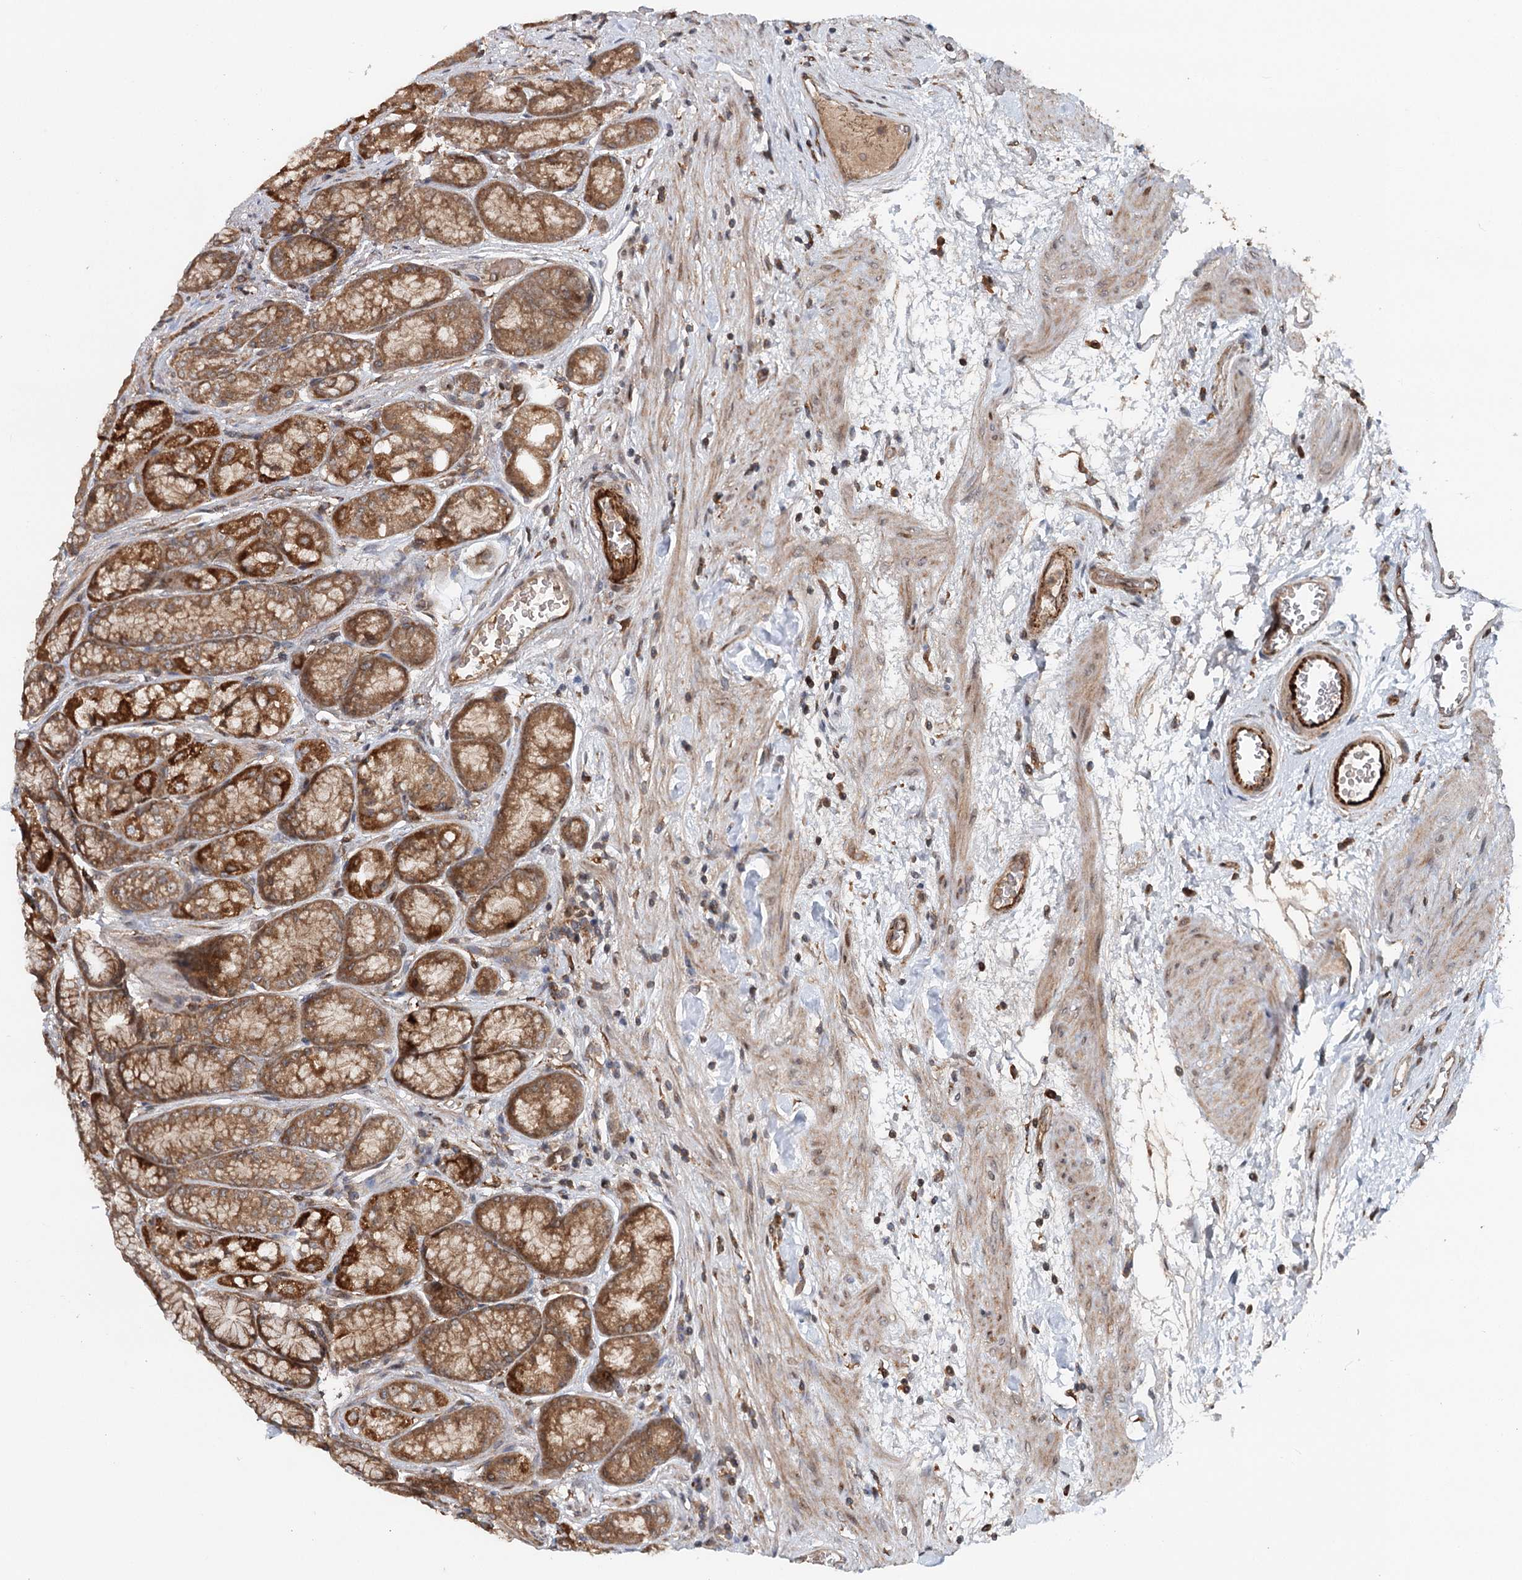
{"staining": {"intensity": "moderate", "quantity": ">75%", "location": "cytoplasmic/membranous"}, "tissue": "stomach", "cell_type": "Glandular cells", "image_type": "normal", "snomed": [{"axis": "morphology", "description": "Normal tissue, NOS"}, {"axis": "morphology", "description": "Adenocarcinoma, NOS"}, {"axis": "morphology", "description": "Adenocarcinoma, High grade"}, {"axis": "topography", "description": "Stomach, upper"}, {"axis": "topography", "description": "Stomach"}], "caption": "DAB immunohistochemical staining of normal human stomach exhibits moderate cytoplasmic/membranous protein staining in approximately >75% of glandular cells.", "gene": "RNF111", "patient": {"sex": "female", "age": 65}}